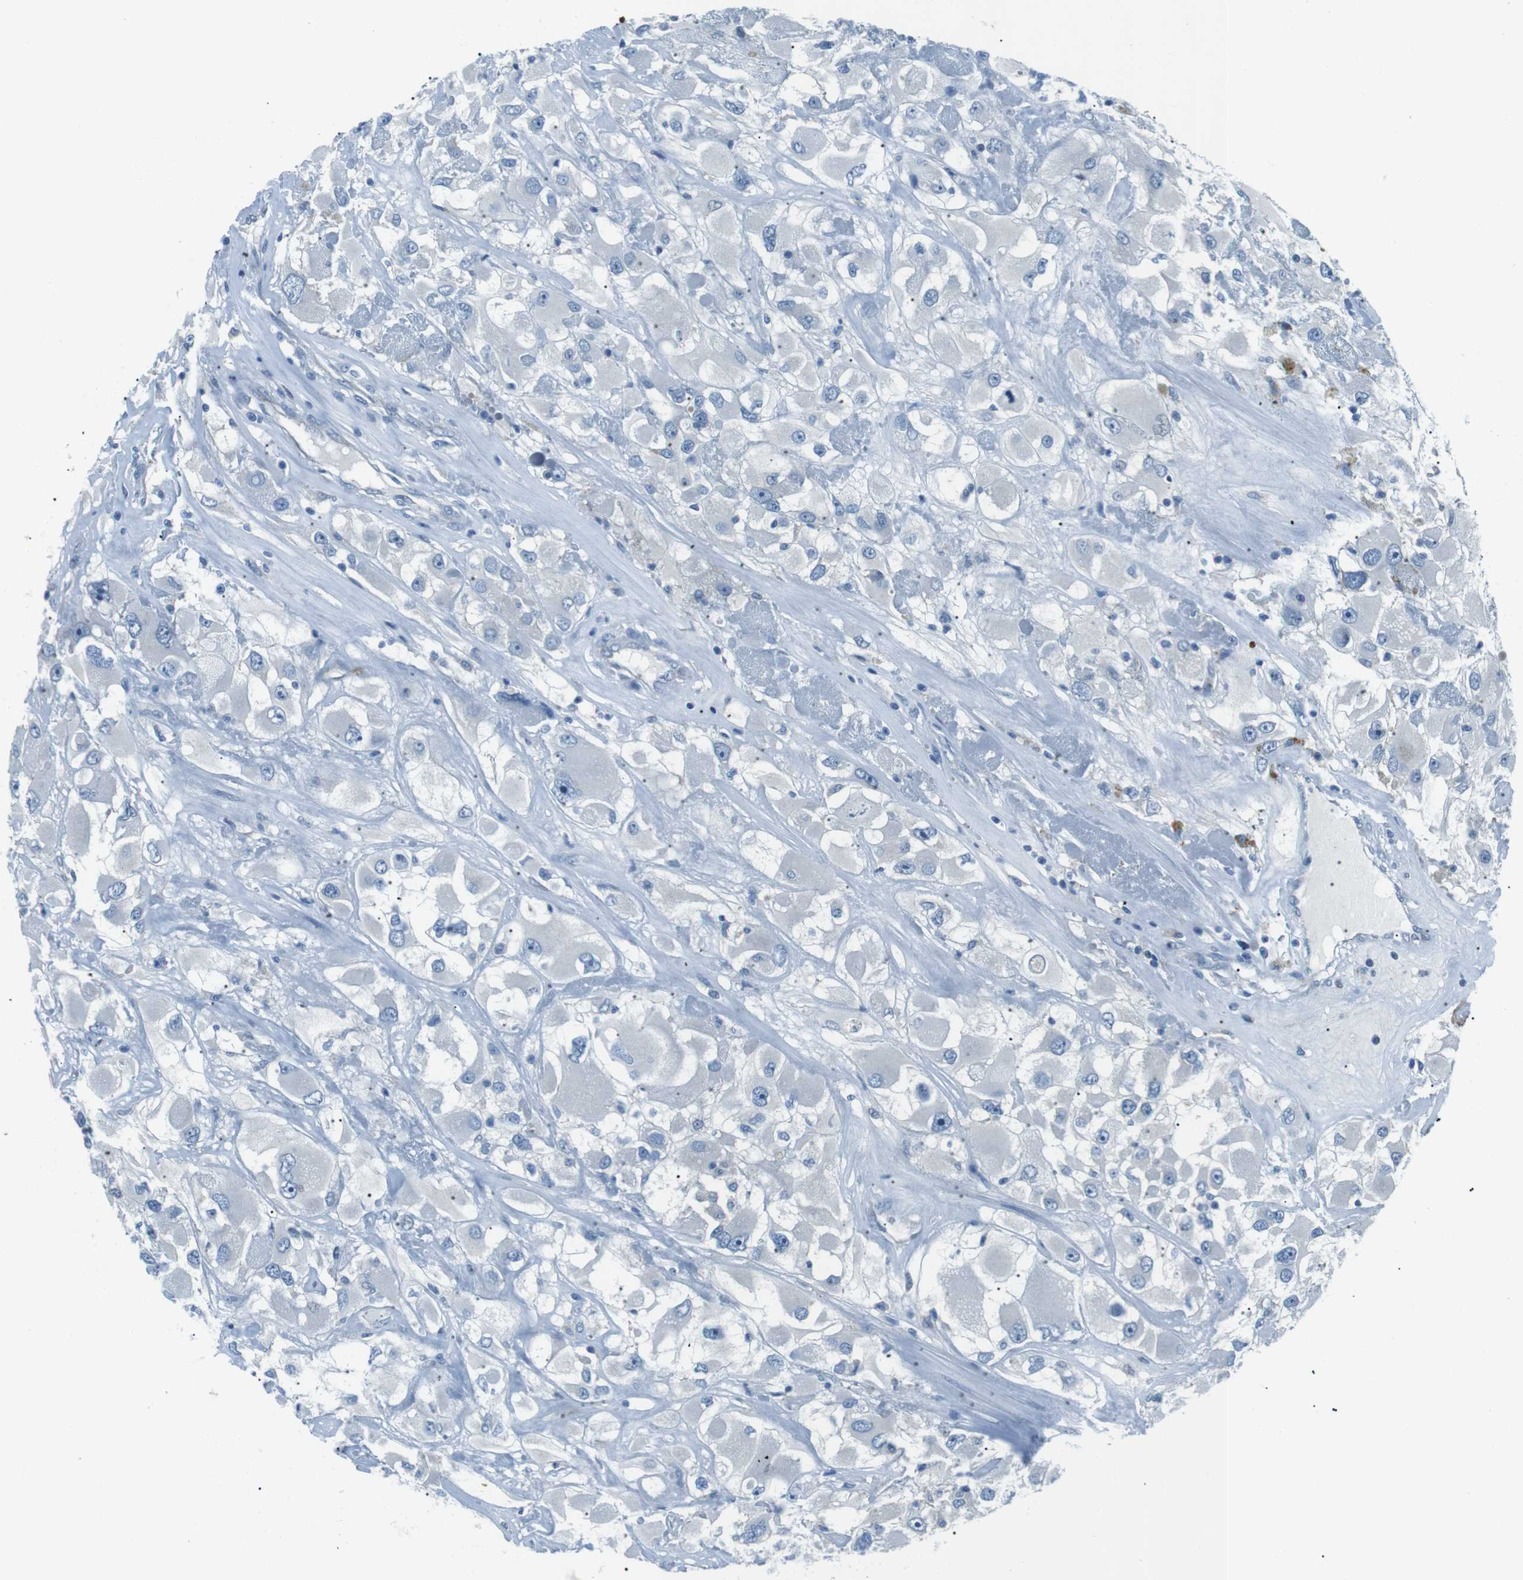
{"staining": {"intensity": "negative", "quantity": "none", "location": "none"}, "tissue": "renal cancer", "cell_type": "Tumor cells", "image_type": "cancer", "snomed": [{"axis": "morphology", "description": "Adenocarcinoma, NOS"}, {"axis": "topography", "description": "Kidney"}], "caption": "This is an immunohistochemistry (IHC) histopathology image of human renal cancer. There is no positivity in tumor cells.", "gene": "CSF2RA", "patient": {"sex": "female", "age": 52}}